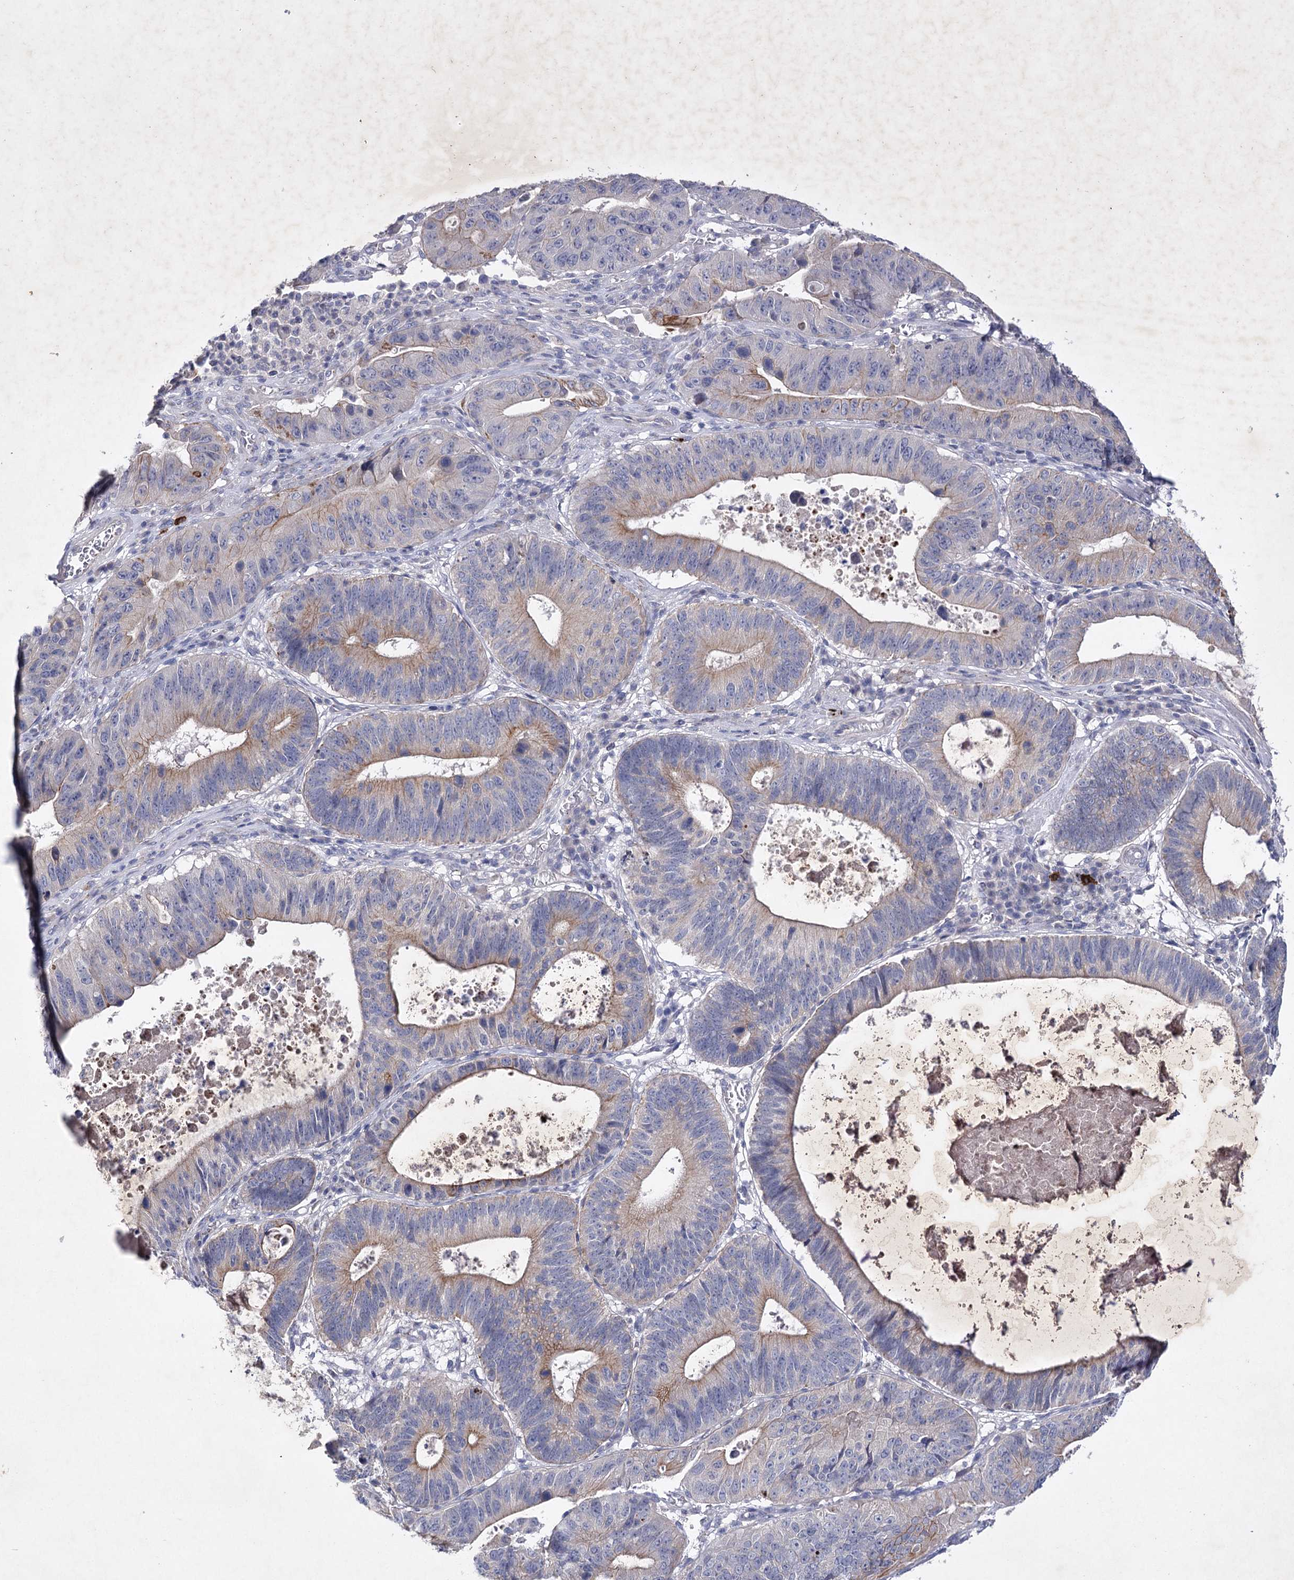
{"staining": {"intensity": "weak", "quantity": "<25%", "location": "cytoplasmic/membranous"}, "tissue": "stomach cancer", "cell_type": "Tumor cells", "image_type": "cancer", "snomed": [{"axis": "morphology", "description": "Adenocarcinoma, NOS"}, {"axis": "topography", "description": "Stomach"}], "caption": "IHC micrograph of human stomach cancer stained for a protein (brown), which shows no expression in tumor cells.", "gene": "COX15", "patient": {"sex": "male", "age": 59}}